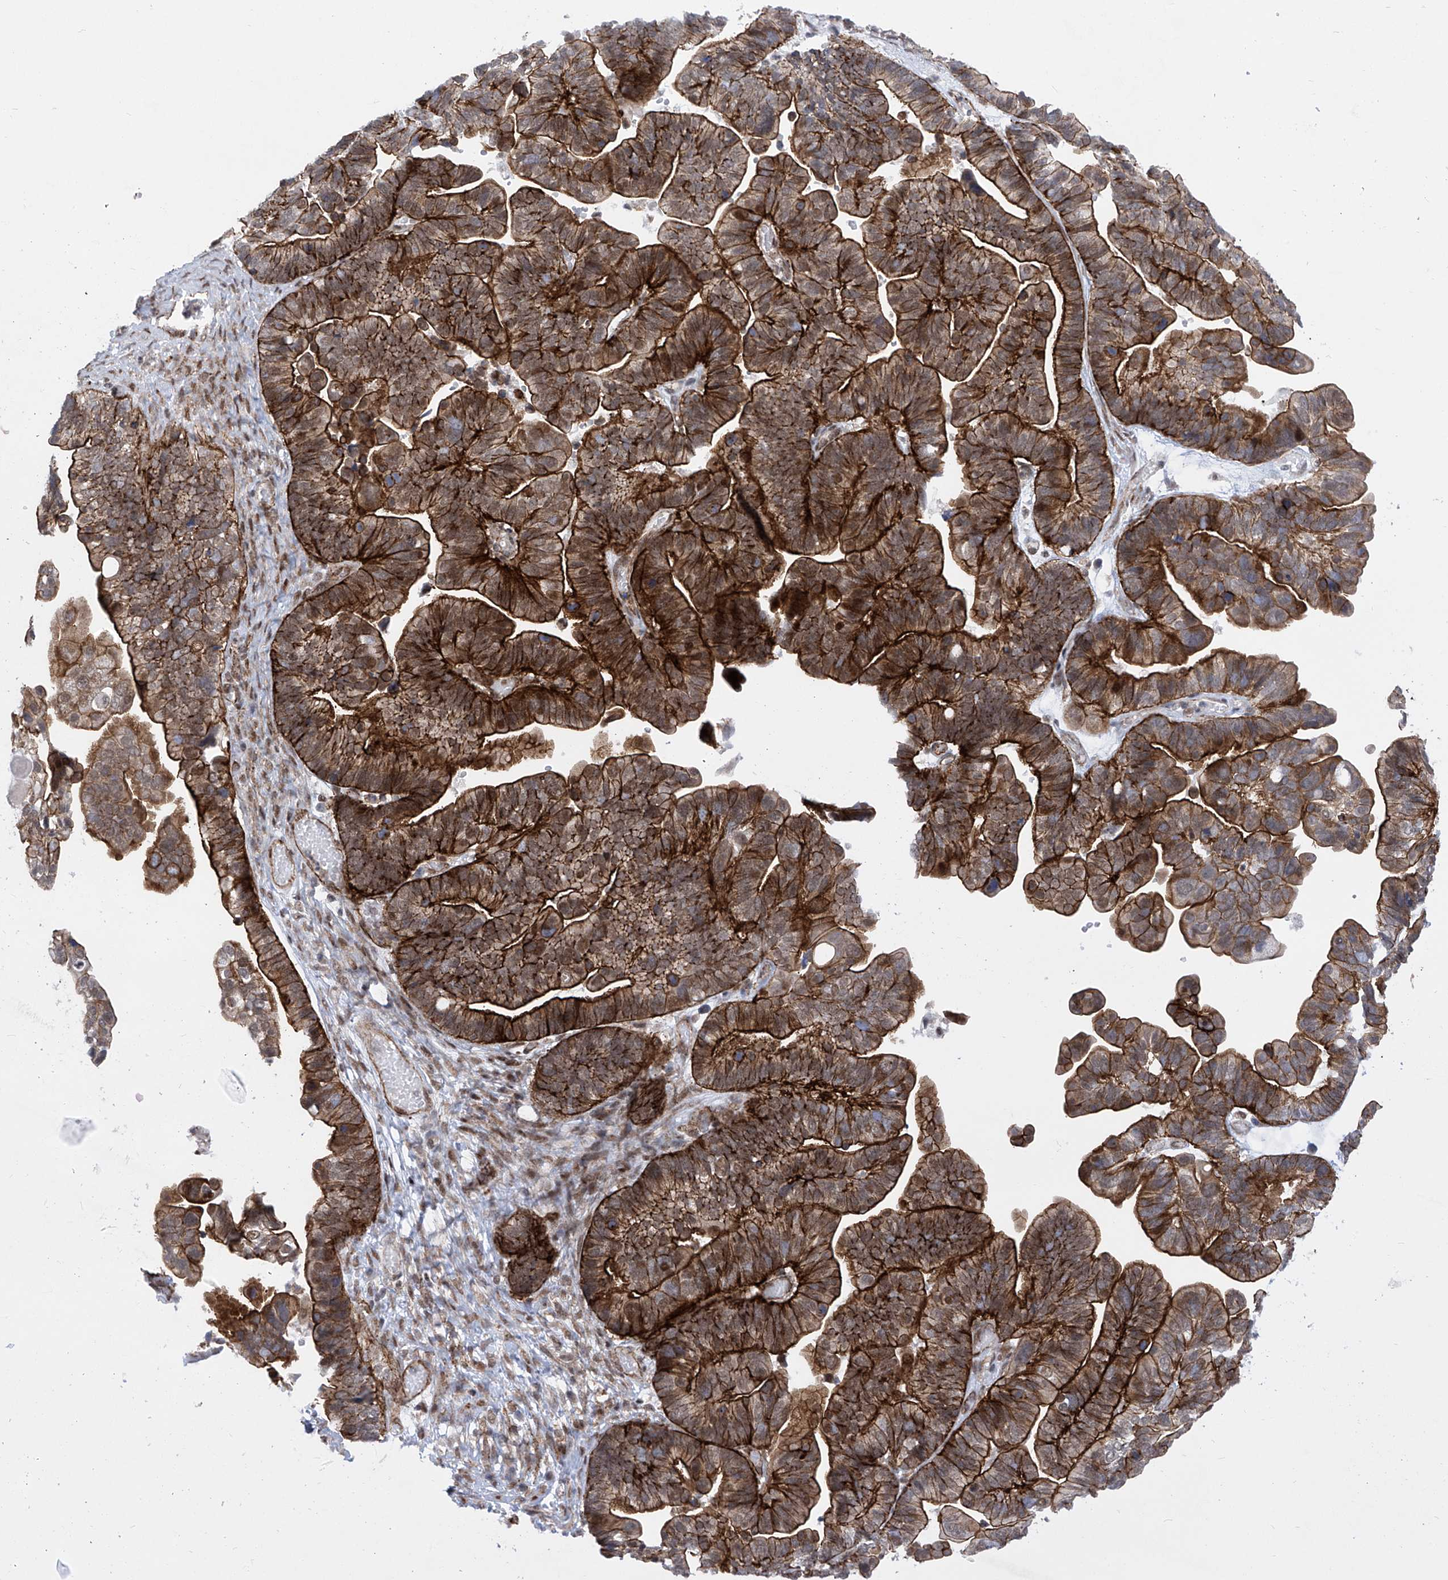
{"staining": {"intensity": "strong", "quantity": ">75%", "location": "cytoplasmic/membranous"}, "tissue": "ovarian cancer", "cell_type": "Tumor cells", "image_type": "cancer", "snomed": [{"axis": "morphology", "description": "Cystadenocarcinoma, serous, NOS"}, {"axis": "topography", "description": "Ovary"}], "caption": "Brown immunohistochemical staining in ovarian cancer demonstrates strong cytoplasmic/membranous staining in approximately >75% of tumor cells.", "gene": "CEP290", "patient": {"sex": "female", "age": 56}}